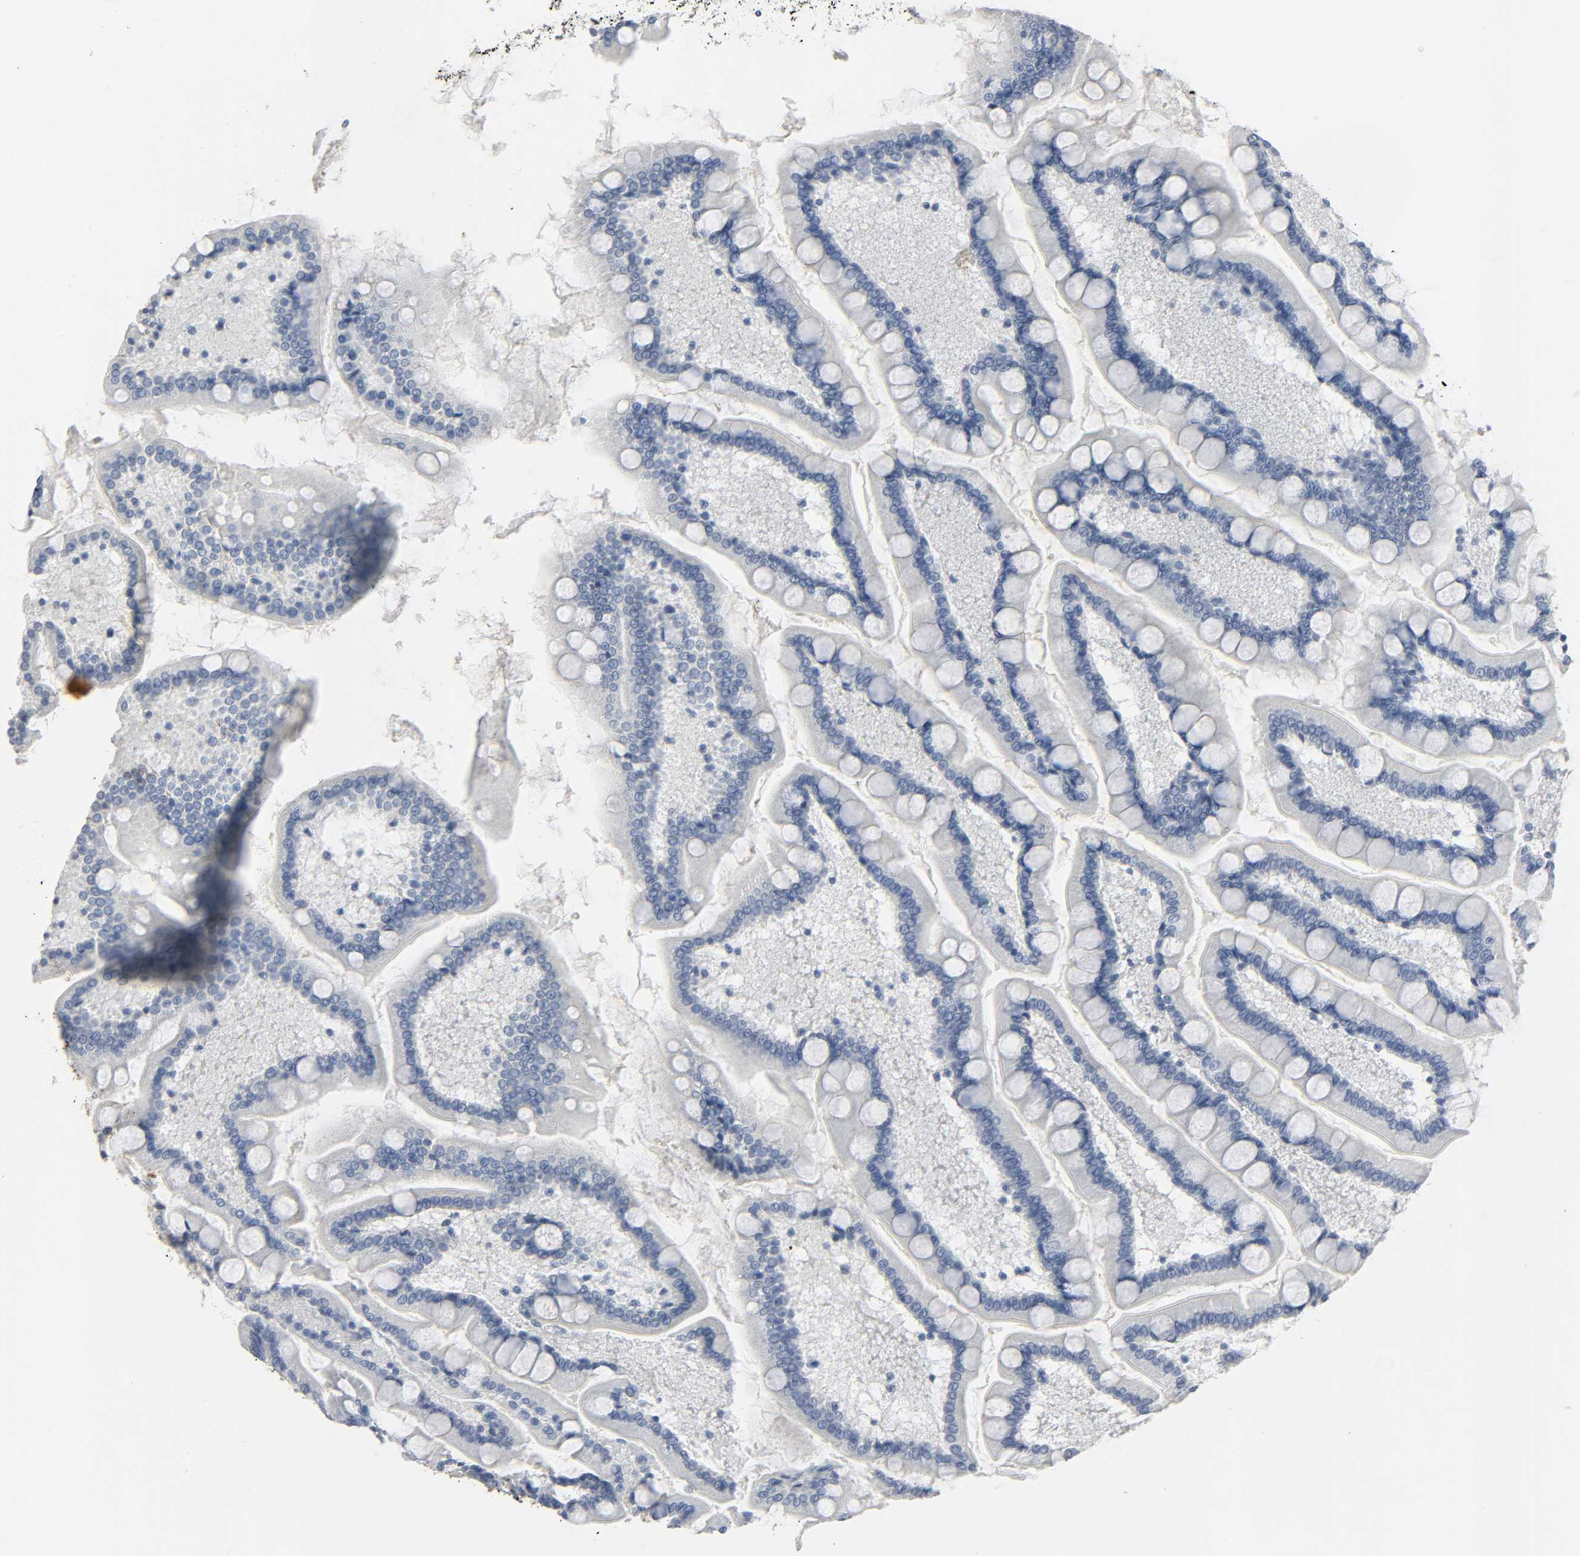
{"staining": {"intensity": "negative", "quantity": "none", "location": "none"}, "tissue": "small intestine", "cell_type": "Glandular cells", "image_type": "normal", "snomed": [{"axis": "morphology", "description": "Normal tissue, NOS"}, {"axis": "topography", "description": "Small intestine"}], "caption": "This is an IHC photomicrograph of unremarkable small intestine. There is no positivity in glandular cells.", "gene": "FBLN5", "patient": {"sex": "male", "age": 41}}